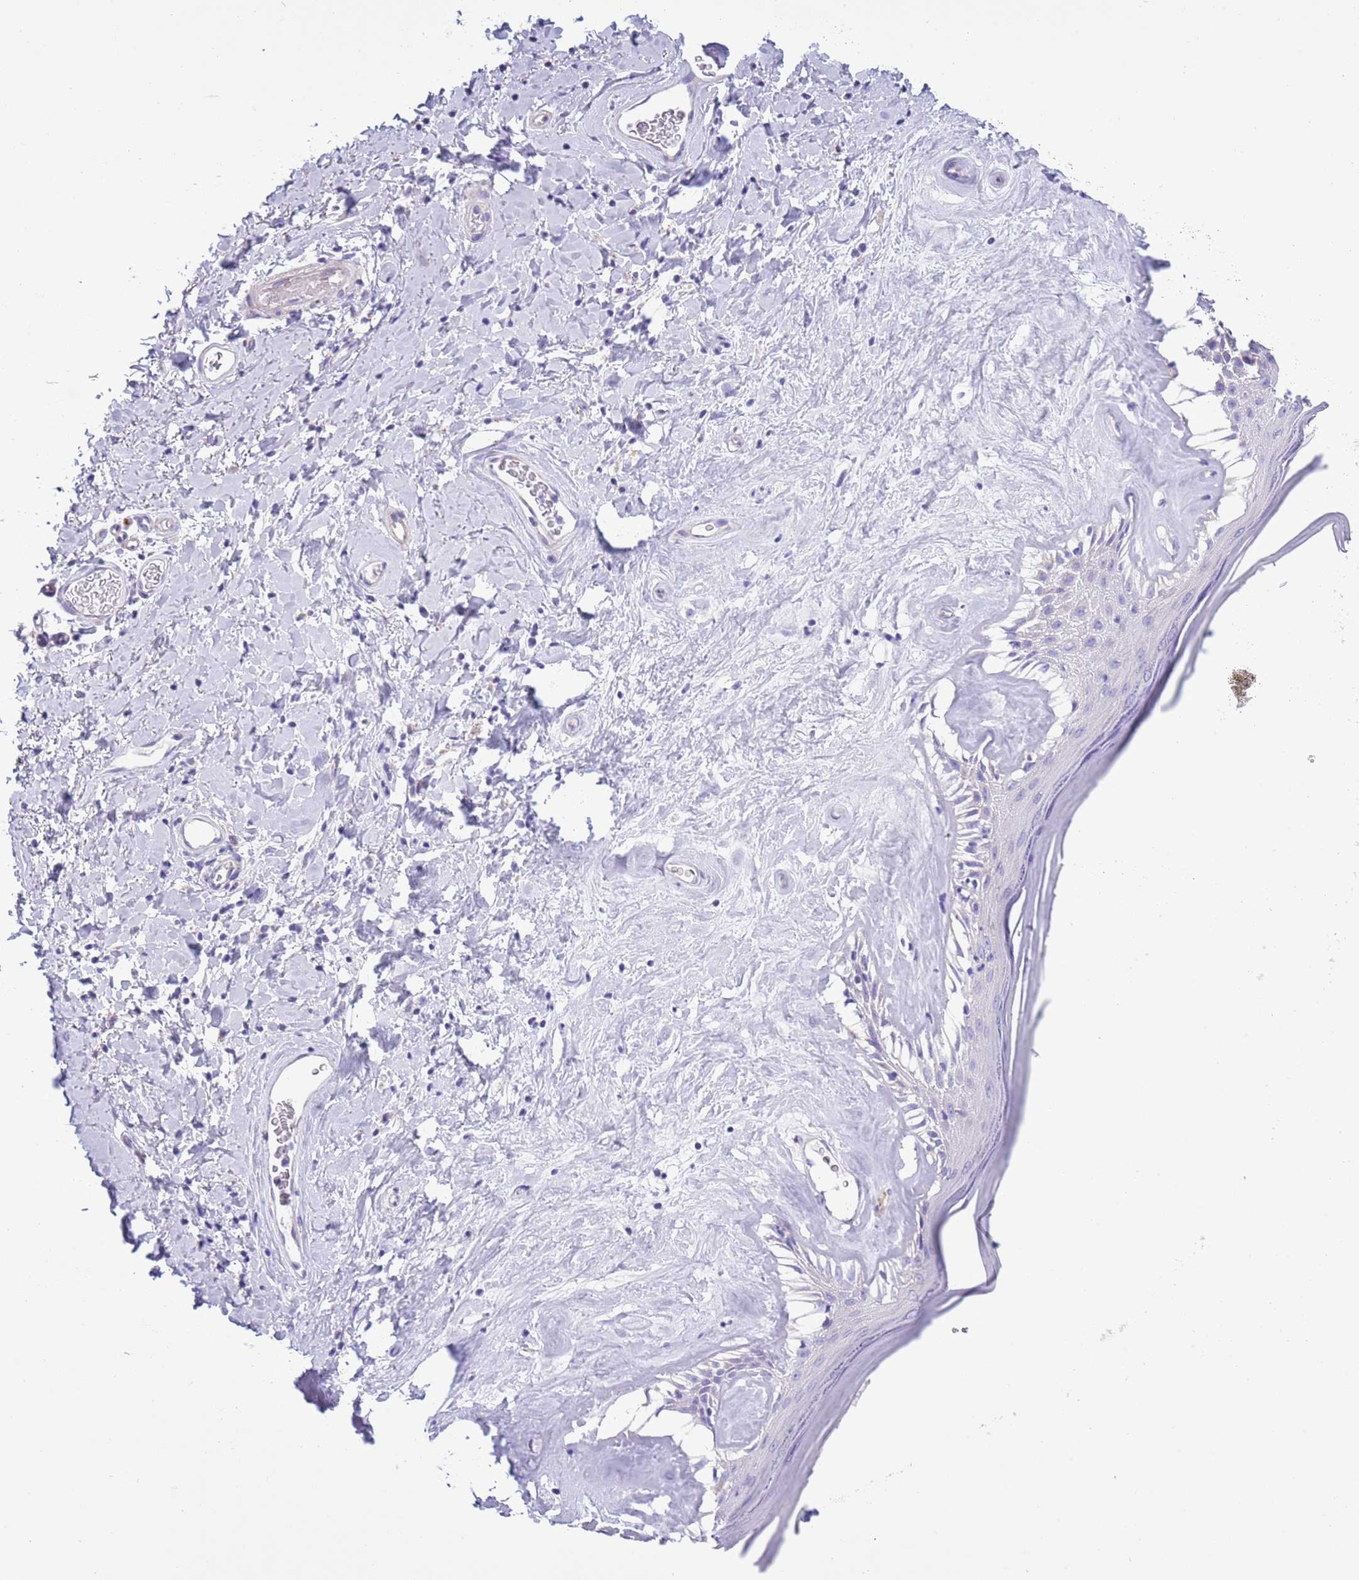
{"staining": {"intensity": "negative", "quantity": "none", "location": "none"}, "tissue": "skin", "cell_type": "Epidermal cells", "image_type": "normal", "snomed": [{"axis": "morphology", "description": "Normal tissue, NOS"}, {"axis": "morphology", "description": "Inflammation, NOS"}, {"axis": "topography", "description": "Vulva"}], "caption": "High power microscopy micrograph of an immunohistochemistry photomicrograph of unremarkable skin, revealing no significant positivity in epidermal cells. (DAB immunohistochemistry visualized using brightfield microscopy, high magnification).", "gene": "MOCOS", "patient": {"sex": "female", "age": 86}}